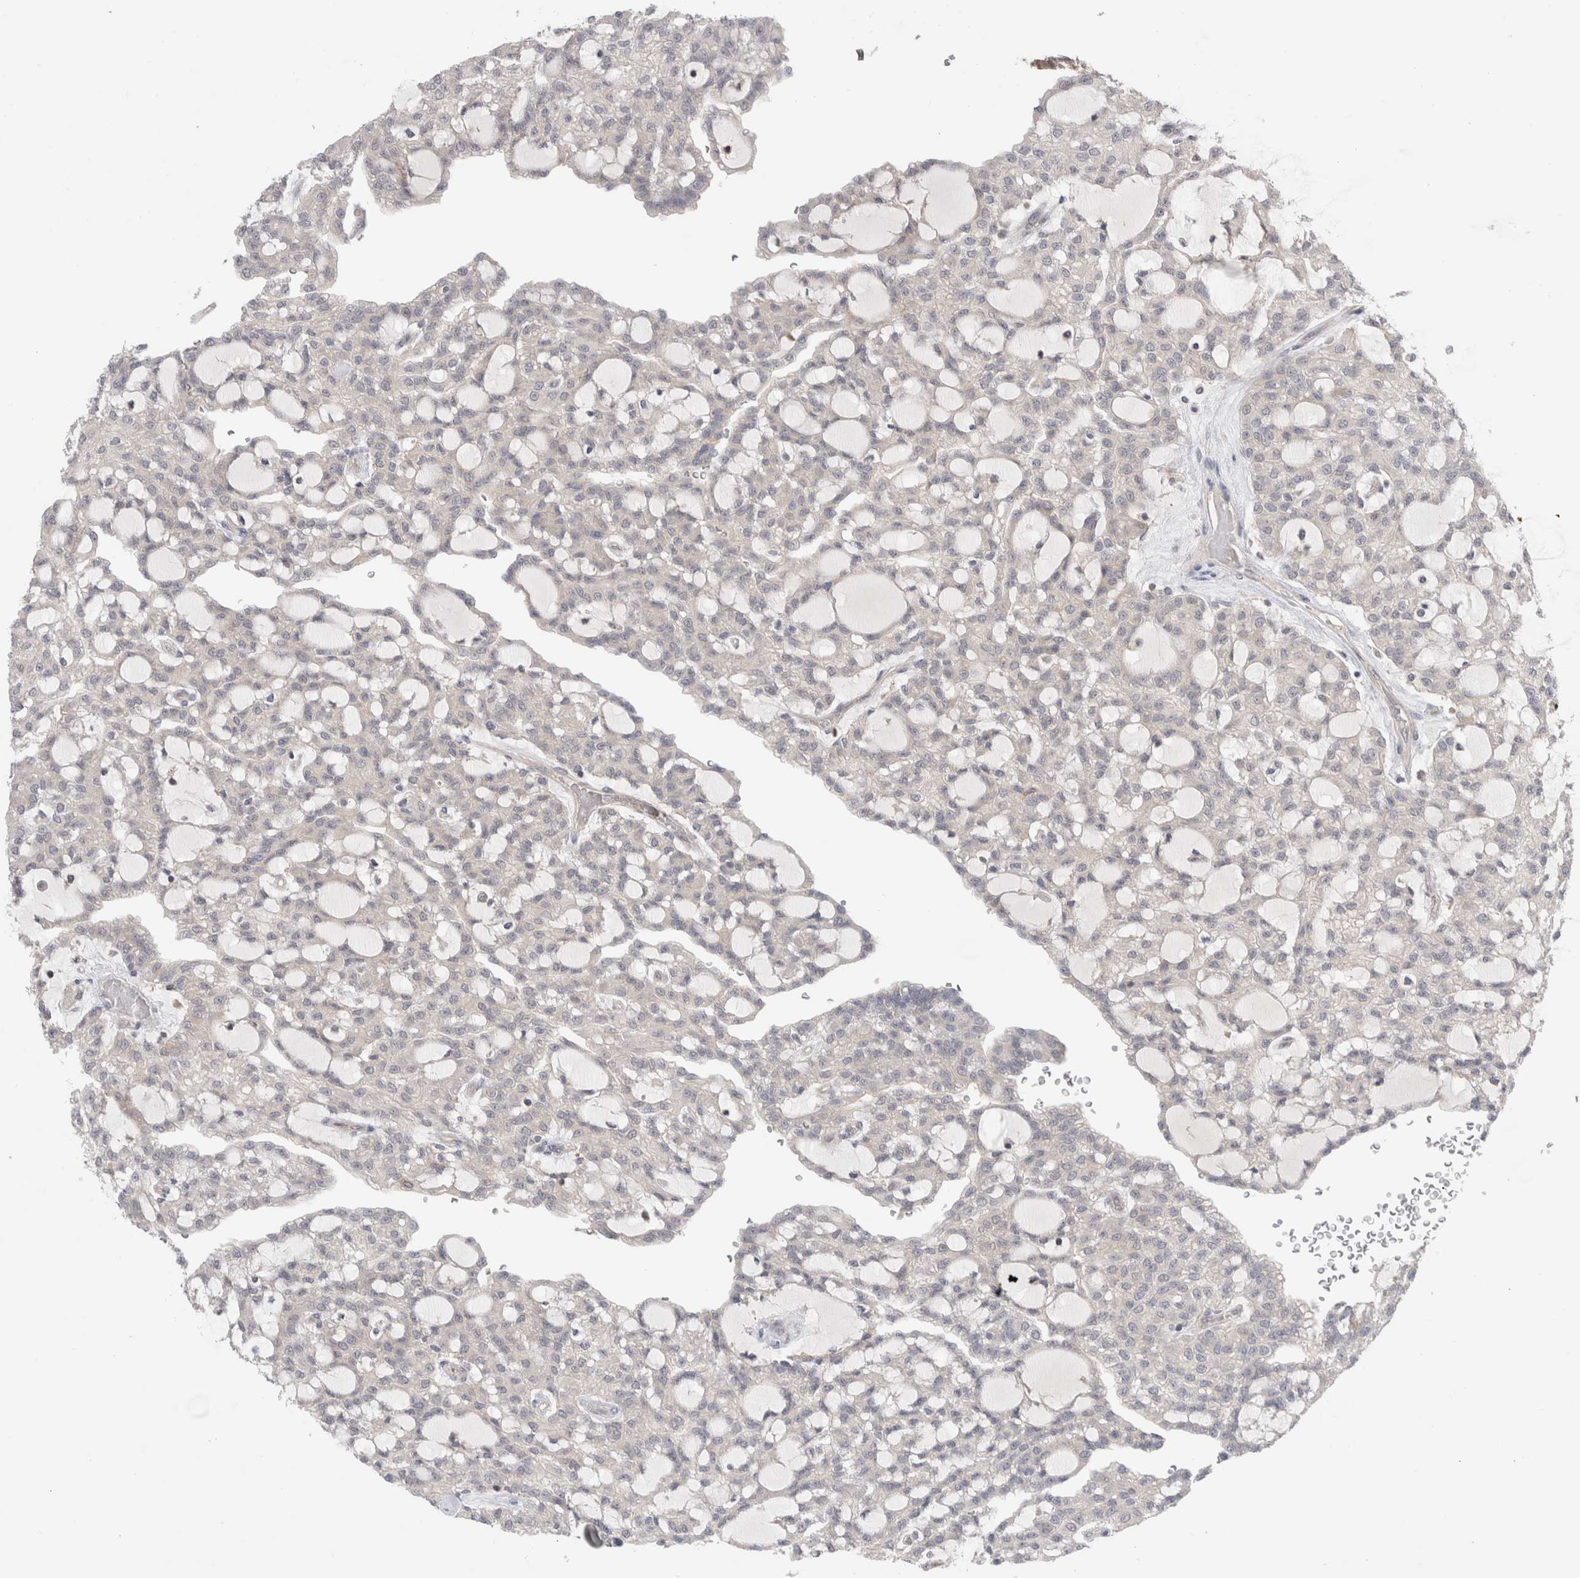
{"staining": {"intensity": "negative", "quantity": "none", "location": "none"}, "tissue": "renal cancer", "cell_type": "Tumor cells", "image_type": "cancer", "snomed": [{"axis": "morphology", "description": "Adenocarcinoma, NOS"}, {"axis": "topography", "description": "Kidney"}], "caption": "Immunohistochemistry histopathology image of human adenocarcinoma (renal) stained for a protein (brown), which shows no positivity in tumor cells.", "gene": "NFKB1", "patient": {"sex": "male", "age": 63}}